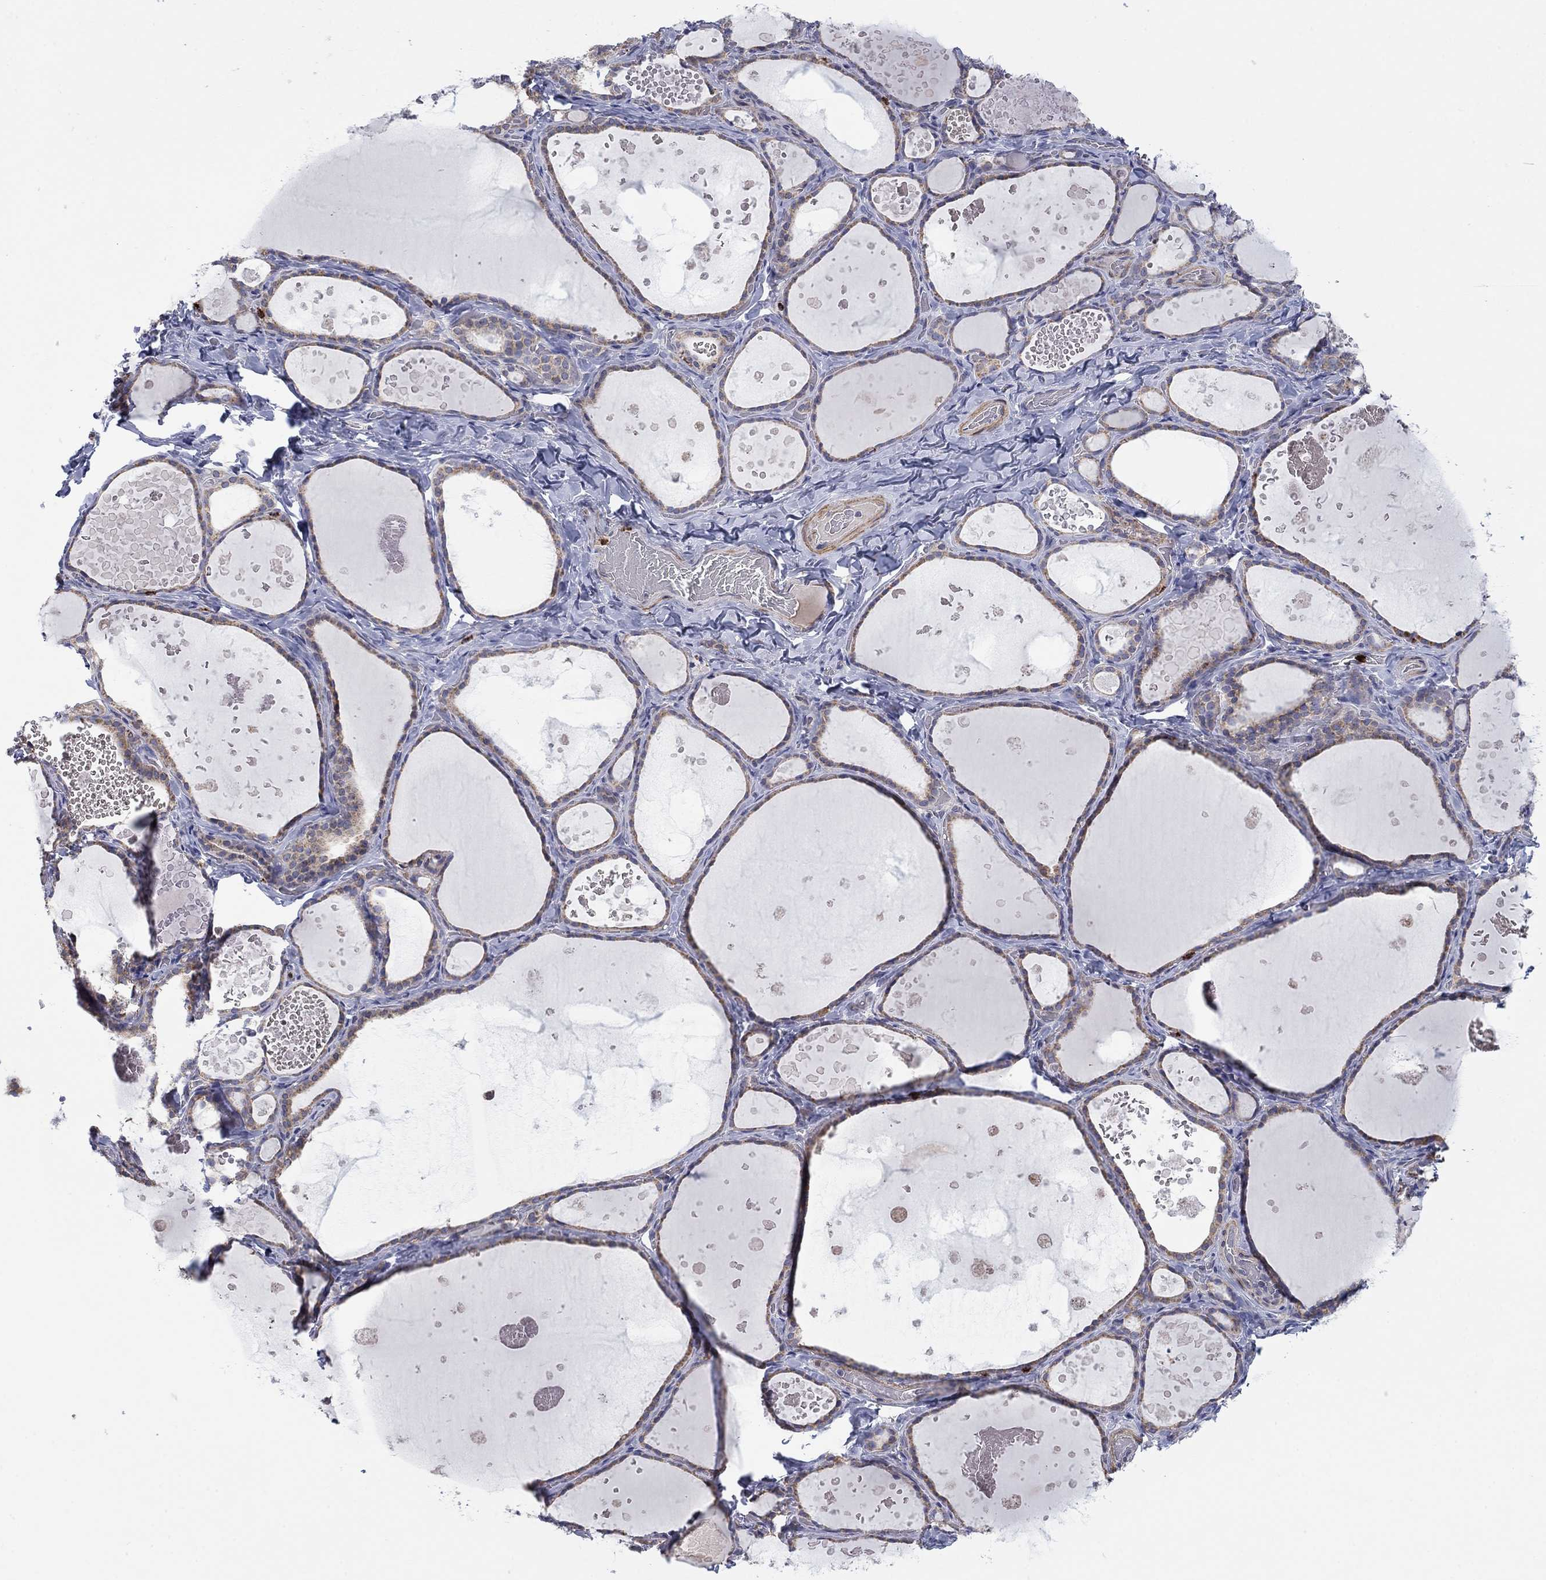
{"staining": {"intensity": "weak", "quantity": ">75%", "location": "cytoplasmic/membranous"}, "tissue": "thyroid gland", "cell_type": "Glandular cells", "image_type": "normal", "snomed": [{"axis": "morphology", "description": "Normal tissue, NOS"}, {"axis": "topography", "description": "Thyroid gland"}], "caption": "IHC staining of normal thyroid gland, which shows low levels of weak cytoplasmic/membranous positivity in approximately >75% of glandular cells indicating weak cytoplasmic/membranous protein staining. The staining was performed using DAB (brown) for protein detection and nuclei were counterstained in hematoxylin (blue).", "gene": "MTRFR", "patient": {"sex": "female", "age": 56}}